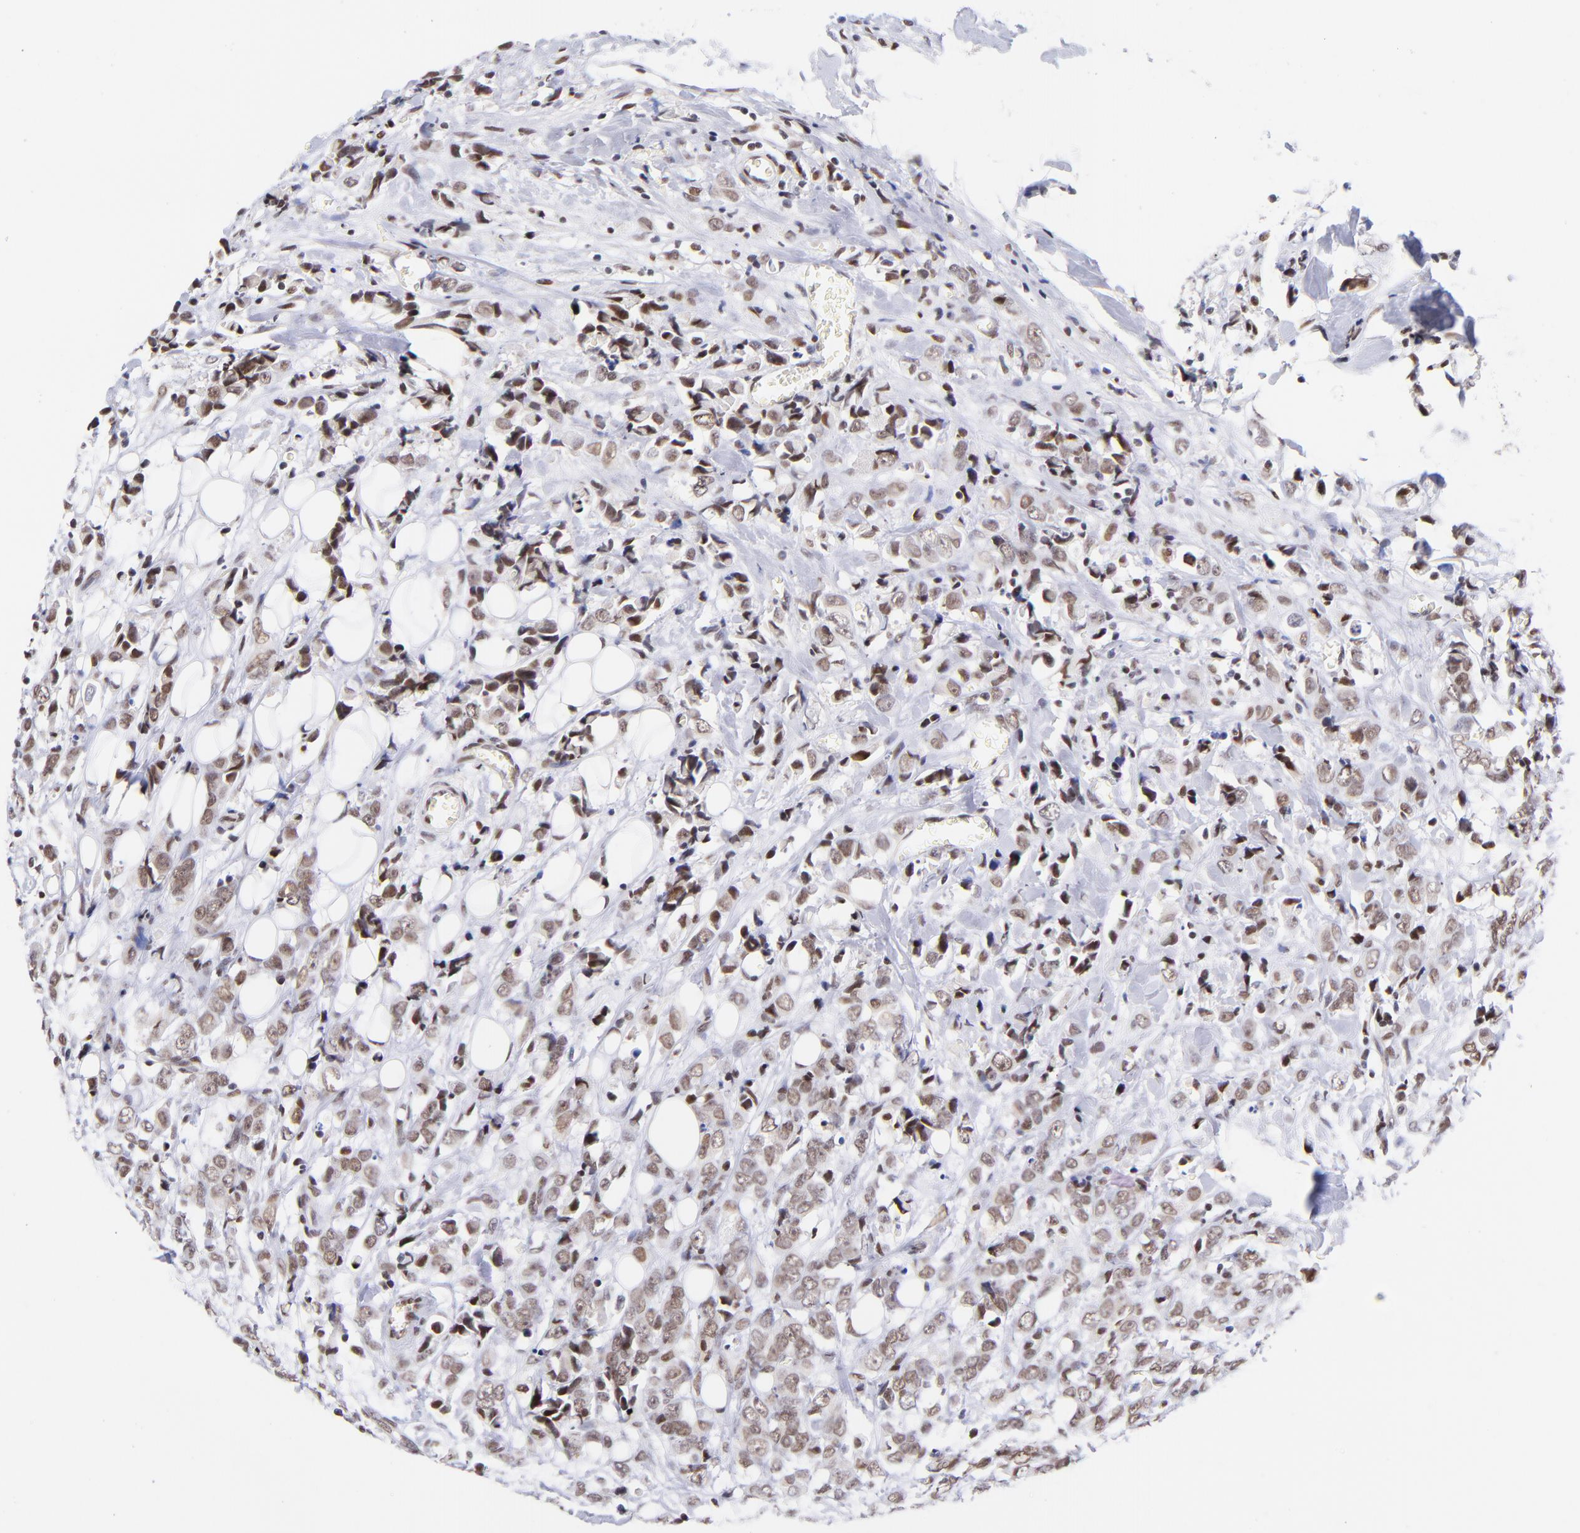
{"staining": {"intensity": "strong", "quantity": ">75%", "location": "nuclear"}, "tissue": "breast cancer", "cell_type": "Tumor cells", "image_type": "cancer", "snomed": [{"axis": "morphology", "description": "Lobular carcinoma"}, {"axis": "topography", "description": "Breast"}], "caption": "Tumor cells show high levels of strong nuclear expression in approximately >75% of cells in breast cancer (lobular carcinoma).", "gene": "MIDEAS", "patient": {"sex": "female", "age": 57}}